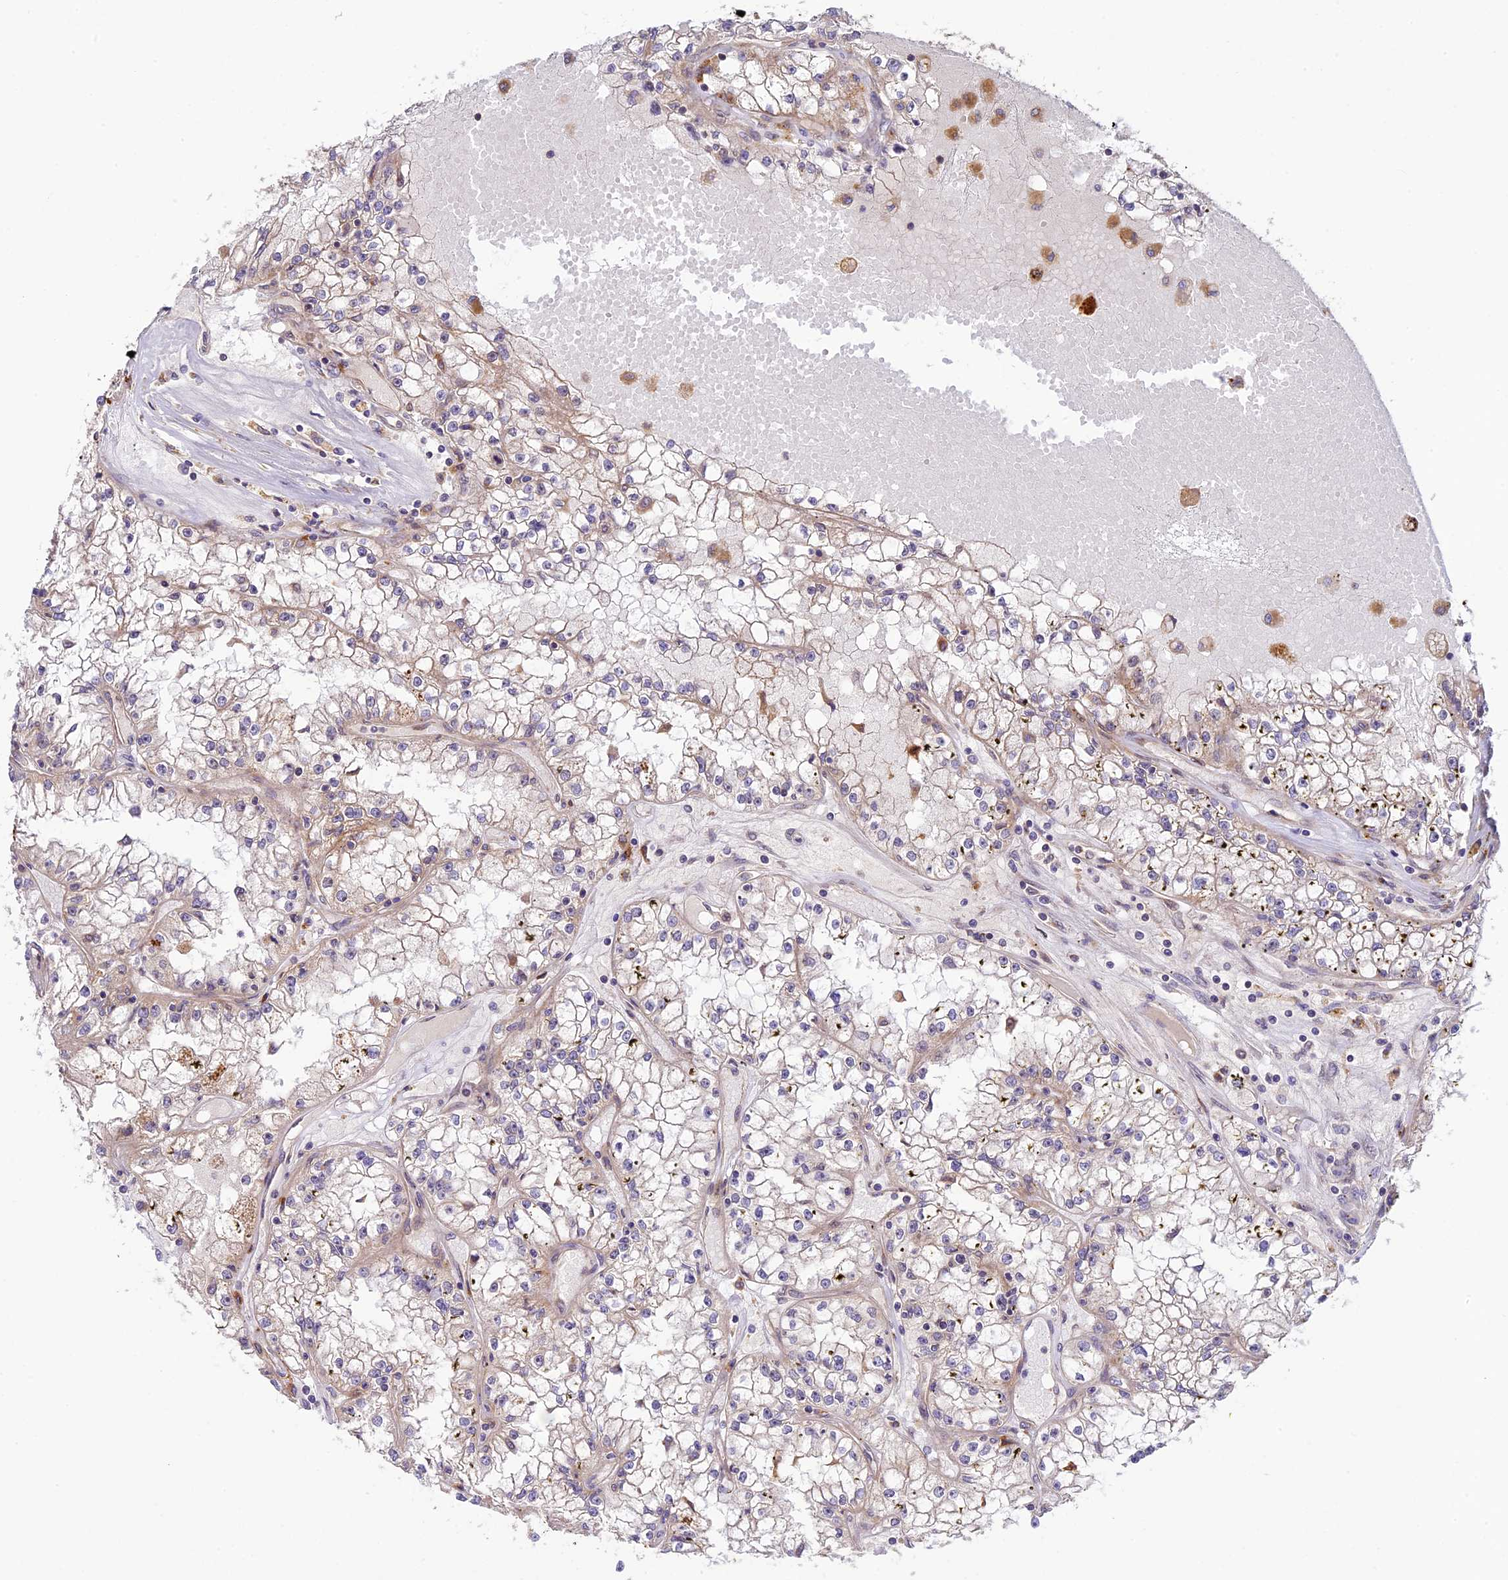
{"staining": {"intensity": "negative", "quantity": "none", "location": "none"}, "tissue": "renal cancer", "cell_type": "Tumor cells", "image_type": "cancer", "snomed": [{"axis": "morphology", "description": "Adenocarcinoma, NOS"}, {"axis": "topography", "description": "Kidney"}], "caption": "Tumor cells show no significant positivity in adenocarcinoma (renal). (Stains: DAB immunohistochemistry (IHC) with hematoxylin counter stain, Microscopy: brightfield microscopy at high magnification).", "gene": "DGKH", "patient": {"sex": "male", "age": 56}}